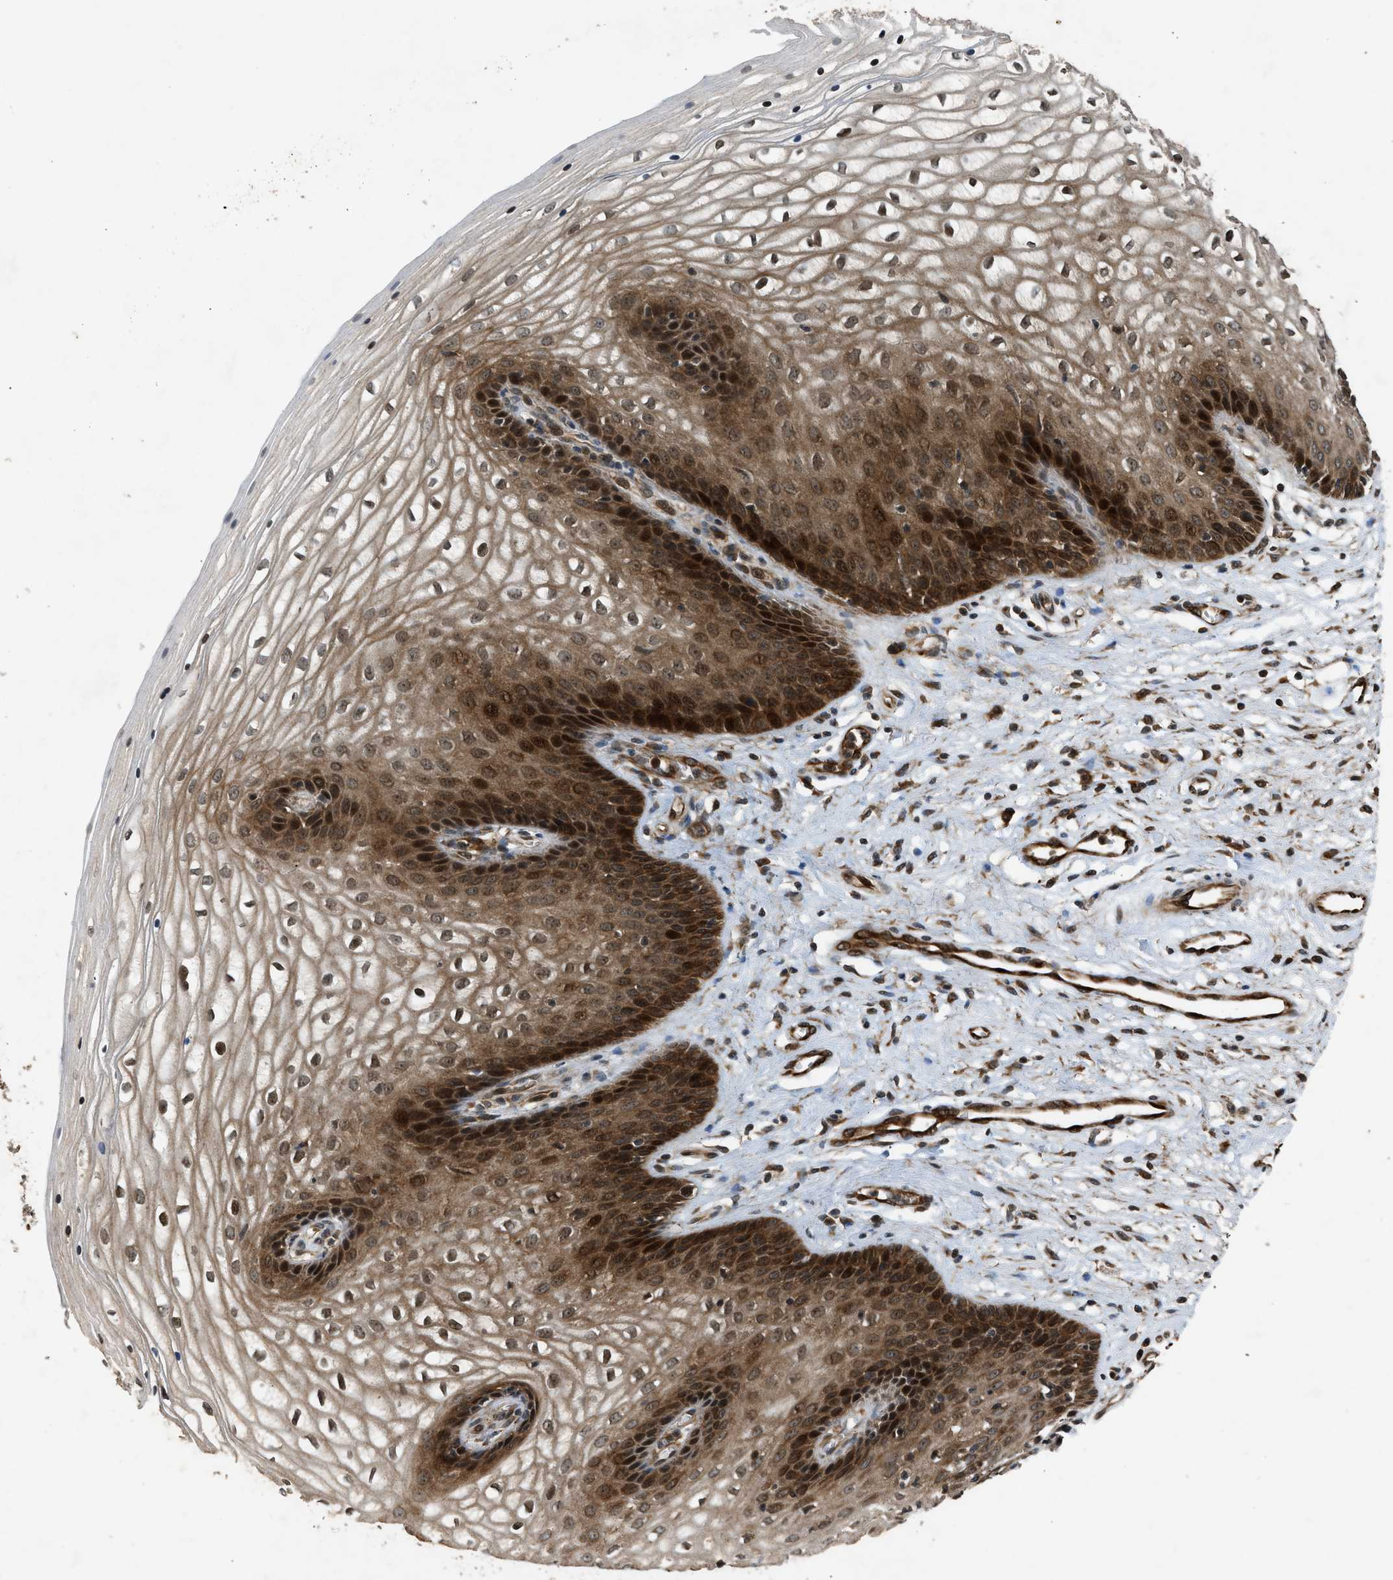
{"staining": {"intensity": "strong", "quantity": "25%-75%", "location": "cytoplasmic/membranous,nuclear"}, "tissue": "vagina", "cell_type": "Squamous epithelial cells", "image_type": "normal", "snomed": [{"axis": "morphology", "description": "Normal tissue, NOS"}, {"axis": "topography", "description": "Vagina"}], "caption": "Immunohistochemistry of normal vagina demonstrates high levels of strong cytoplasmic/membranous,nuclear positivity in about 25%-75% of squamous epithelial cells. (Brightfield microscopy of DAB IHC at high magnification).", "gene": "TXNL1", "patient": {"sex": "female", "age": 34}}